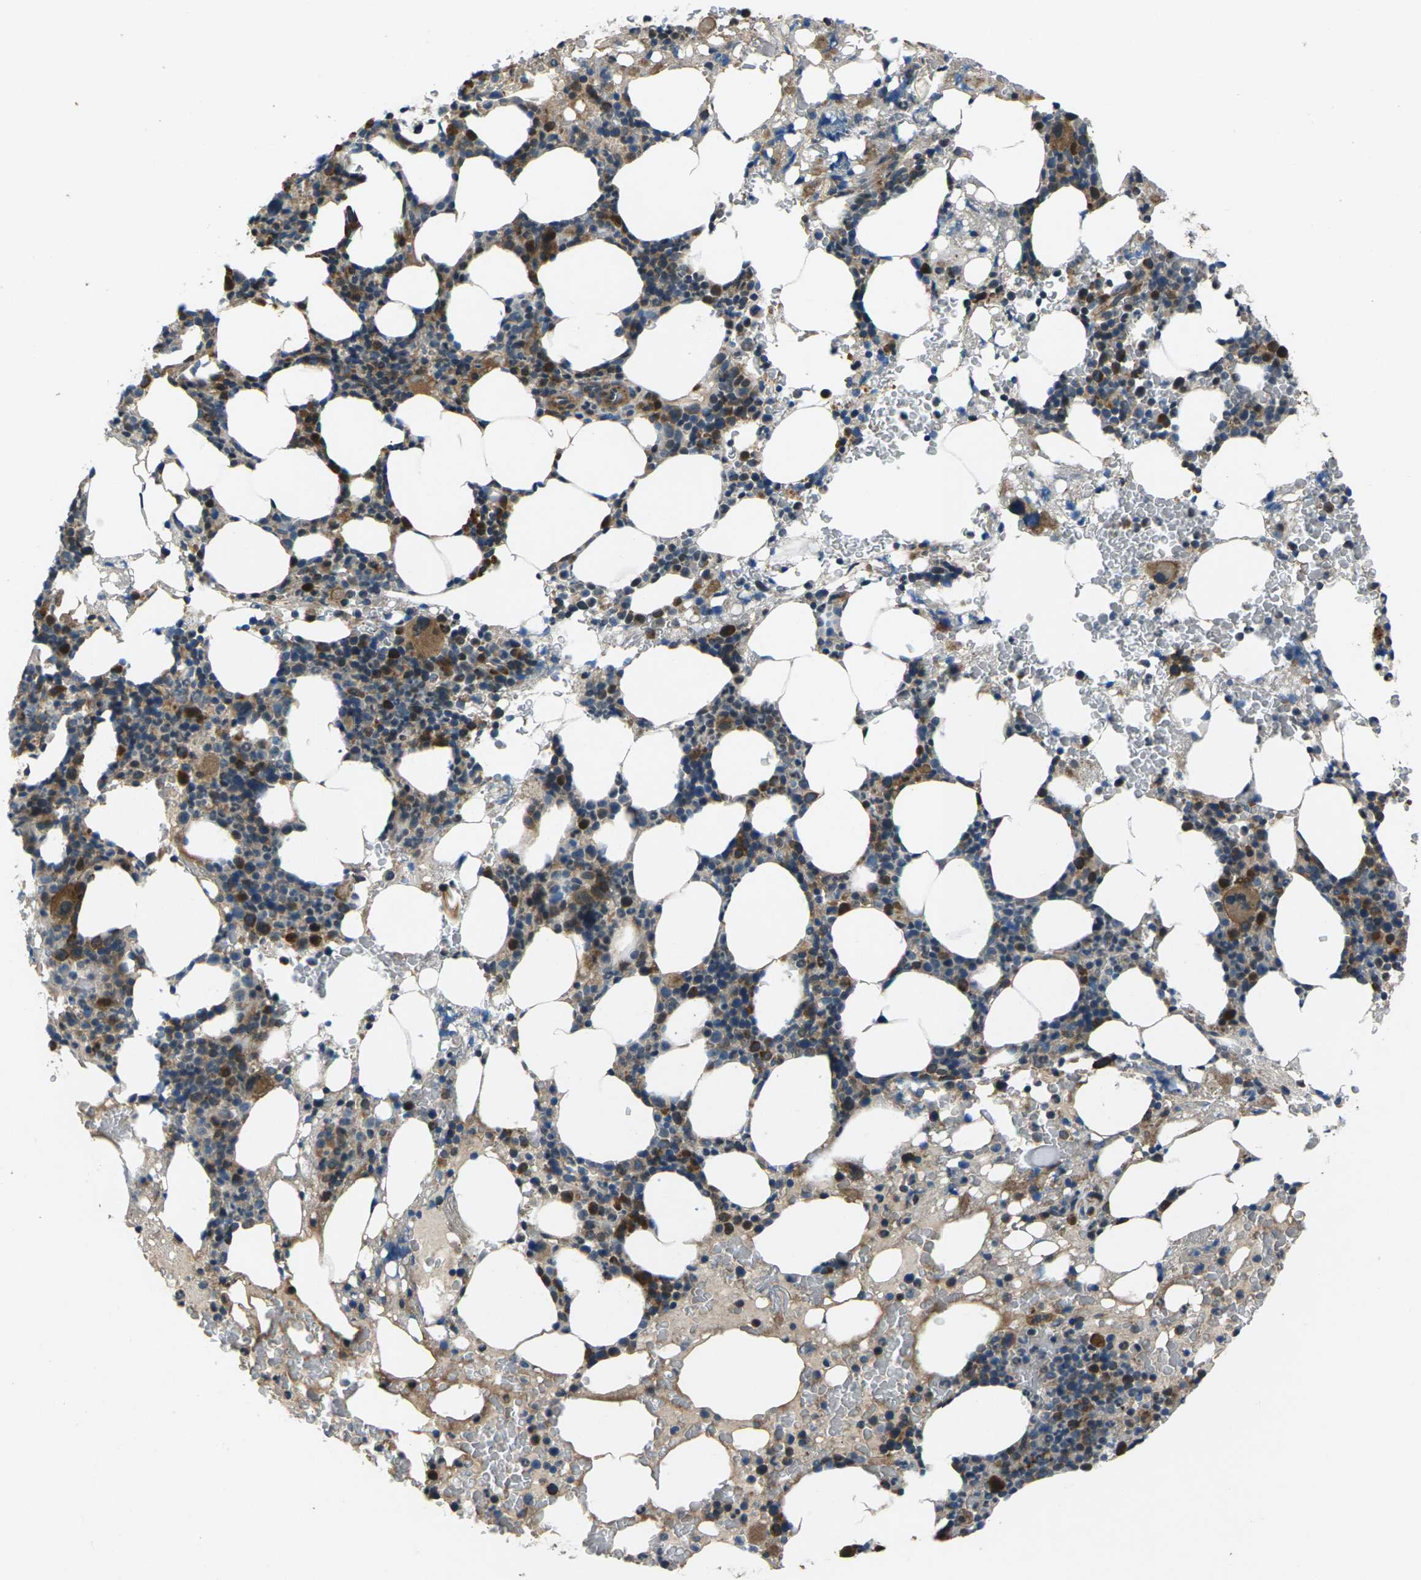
{"staining": {"intensity": "strong", "quantity": "<25%", "location": "cytoplasmic/membranous"}, "tissue": "bone marrow", "cell_type": "Hematopoietic cells", "image_type": "normal", "snomed": [{"axis": "morphology", "description": "Normal tissue, NOS"}, {"axis": "morphology", "description": "Inflammation, NOS"}, {"axis": "topography", "description": "Bone marrow"}], "caption": "Immunohistochemical staining of benign human bone marrow exhibits strong cytoplasmic/membranous protein expression in approximately <25% of hematopoietic cells. (DAB = brown stain, brightfield microscopy at high magnification).", "gene": "EDNRA", "patient": {"sex": "female", "age": 84}}